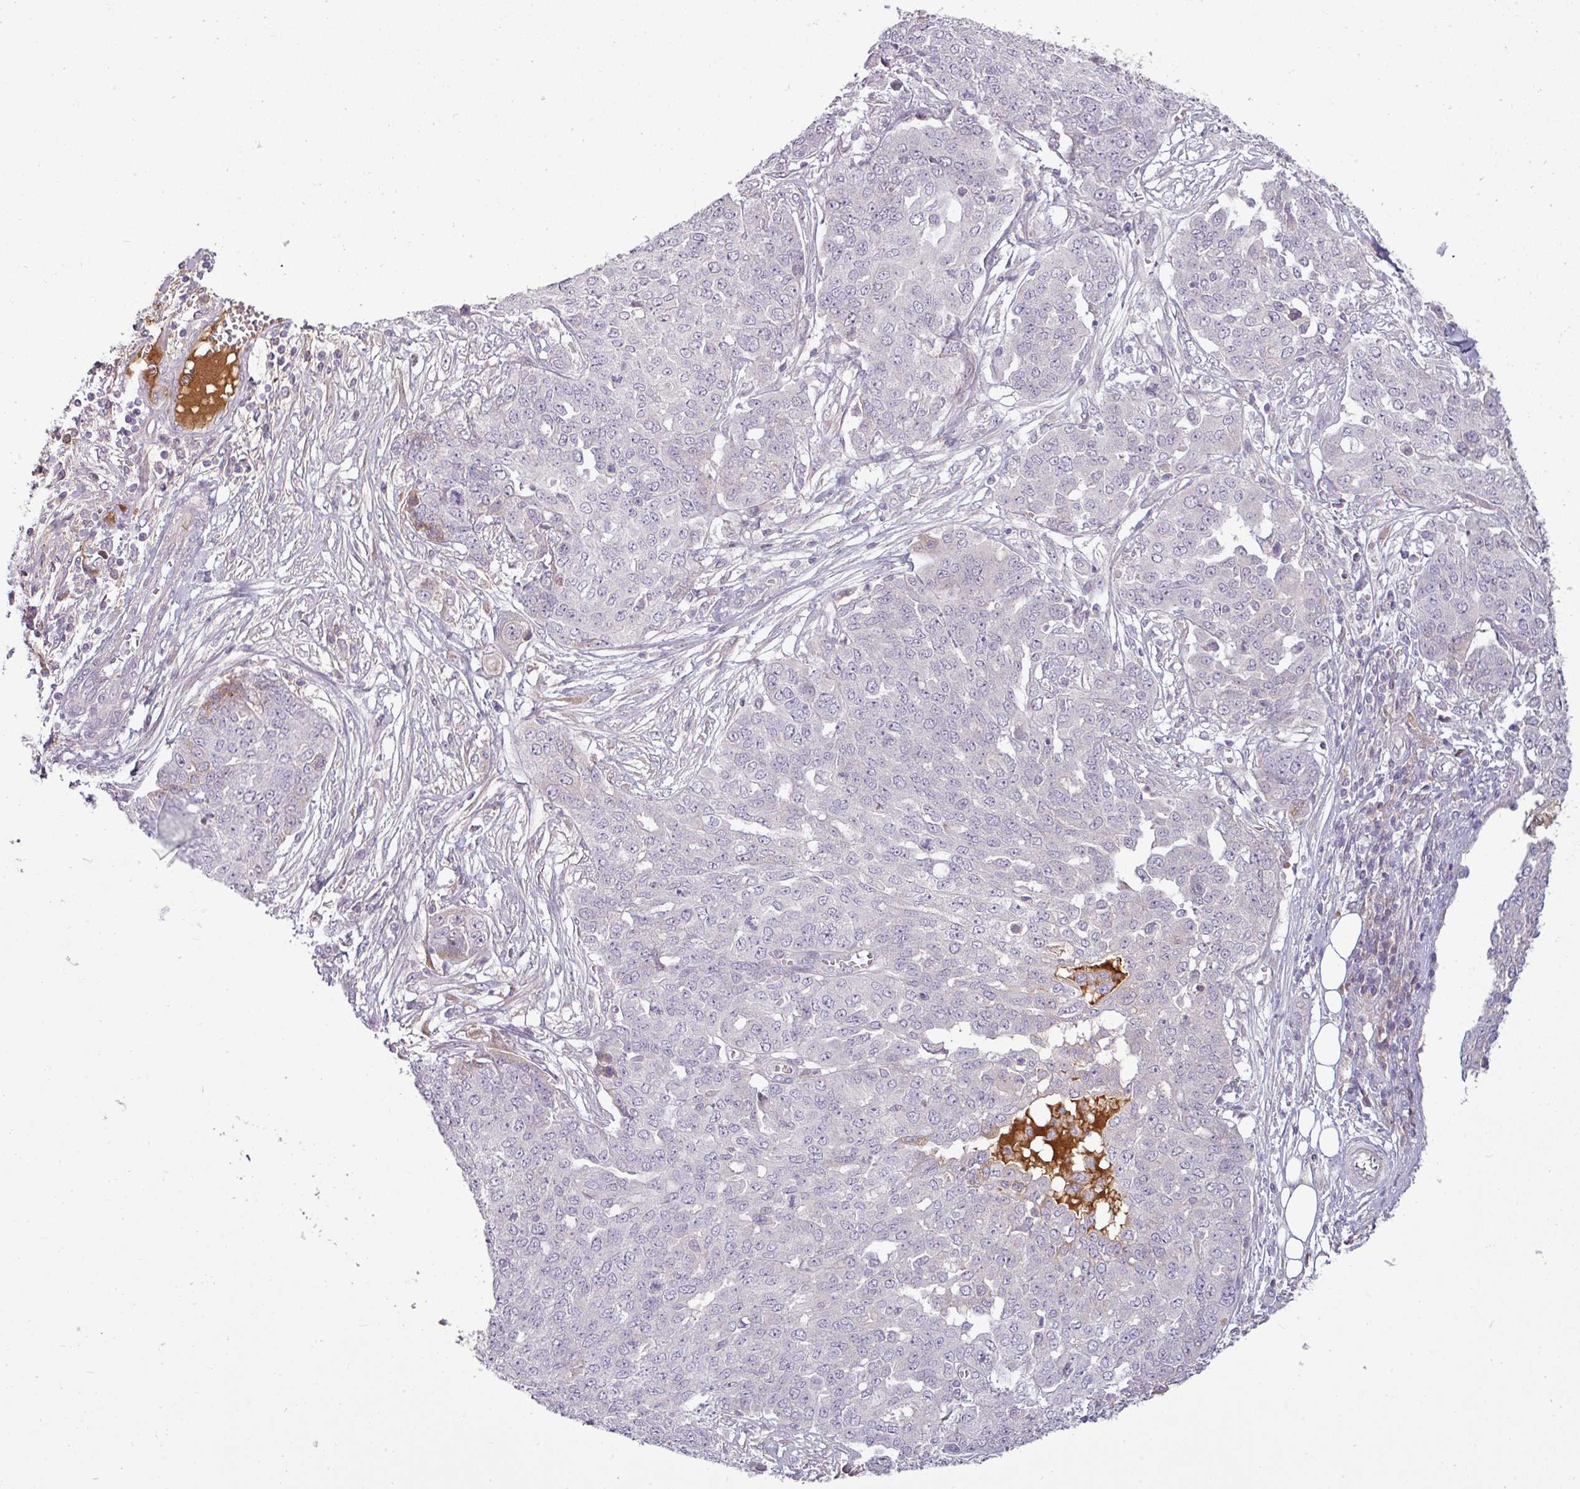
{"staining": {"intensity": "negative", "quantity": "none", "location": "none"}, "tissue": "ovarian cancer", "cell_type": "Tumor cells", "image_type": "cancer", "snomed": [{"axis": "morphology", "description": "Cystadenocarcinoma, serous, NOS"}, {"axis": "topography", "description": "Soft tissue"}, {"axis": "topography", "description": "Ovary"}], "caption": "A high-resolution histopathology image shows IHC staining of ovarian cancer, which exhibits no significant positivity in tumor cells.", "gene": "APOM", "patient": {"sex": "female", "age": 57}}